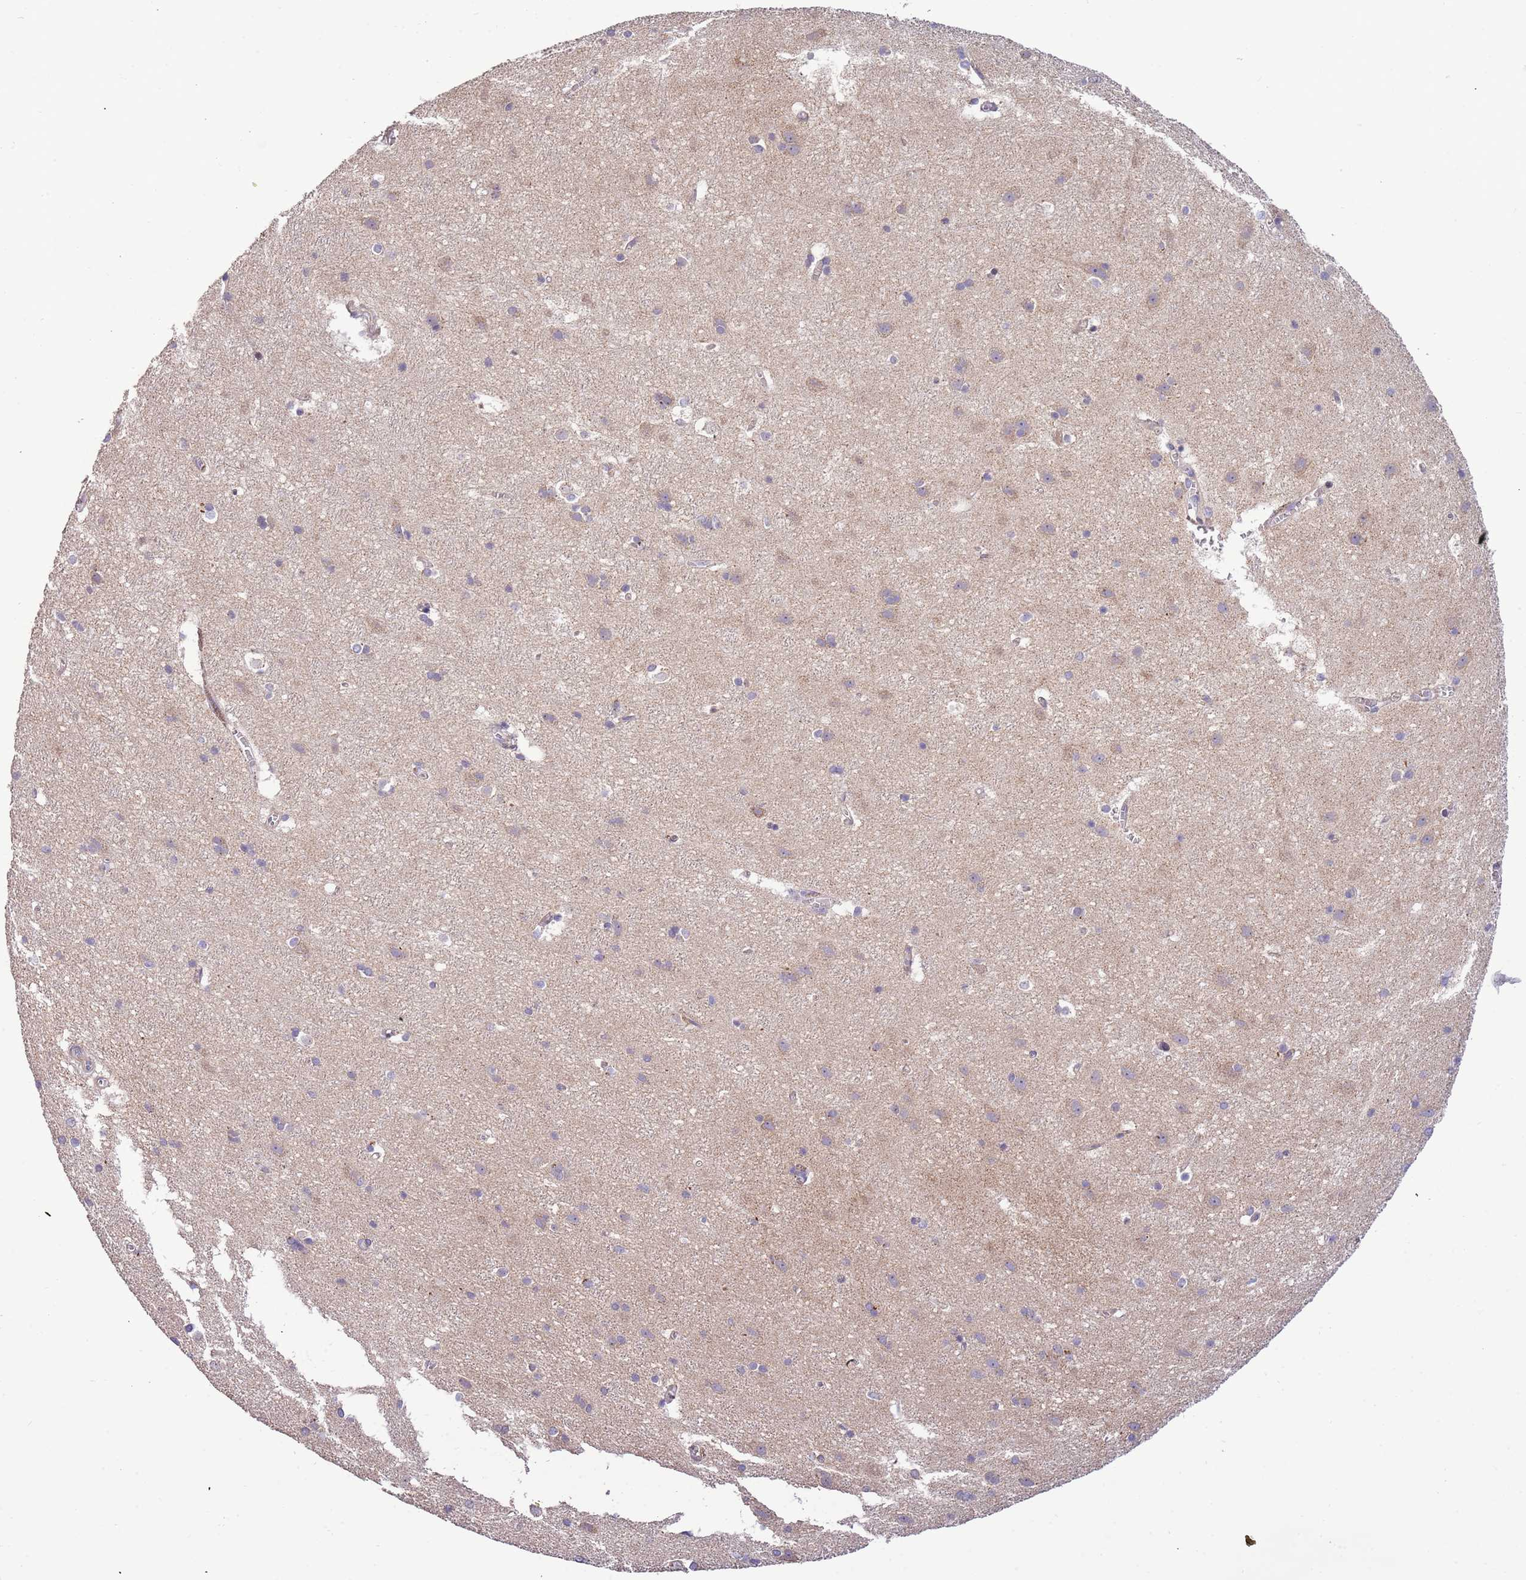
{"staining": {"intensity": "weak", "quantity": "25%-75%", "location": "cytoplasmic/membranous"}, "tissue": "cerebral cortex", "cell_type": "Endothelial cells", "image_type": "normal", "snomed": [{"axis": "morphology", "description": "Normal tissue, NOS"}, {"axis": "topography", "description": "Cerebral cortex"}], "caption": "Protein analysis of benign cerebral cortex demonstrates weak cytoplasmic/membranous positivity in approximately 25%-75% of endothelial cells. Immunohistochemistry stains the protein of interest in brown and the nuclei are stained blue.", "gene": "LAMB4", "patient": {"sex": "male", "age": 54}}